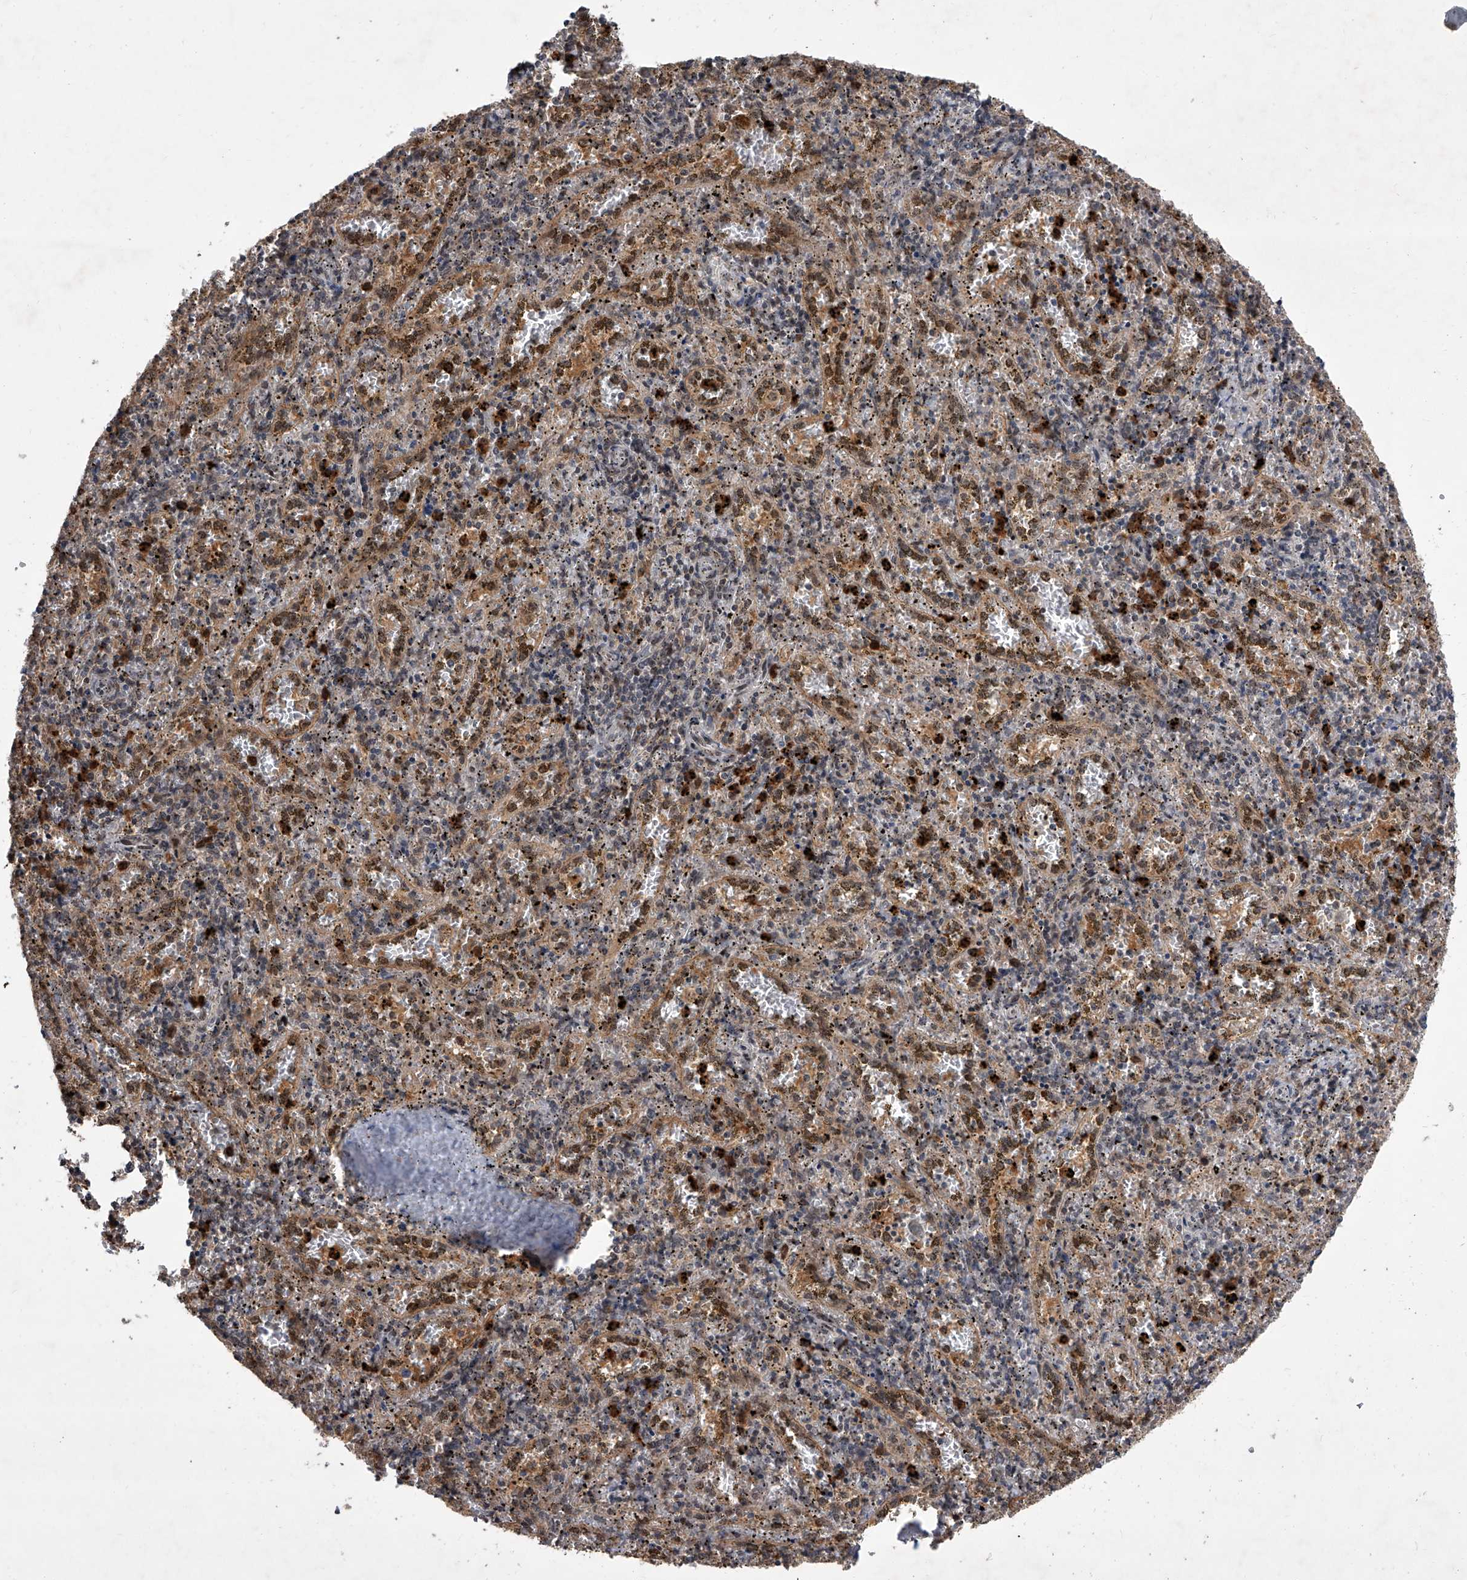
{"staining": {"intensity": "strong", "quantity": "25%-75%", "location": "cytoplasmic/membranous,nuclear"}, "tissue": "spleen", "cell_type": "Cells in red pulp", "image_type": "normal", "snomed": [{"axis": "morphology", "description": "Normal tissue, NOS"}, {"axis": "topography", "description": "Spleen"}], "caption": "Immunohistochemistry (IHC) photomicrograph of benign human spleen stained for a protein (brown), which displays high levels of strong cytoplasmic/membranous,nuclear expression in about 25%-75% of cells in red pulp.", "gene": "BHLHE23", "patient": {"sex": "male", "age": 11}}